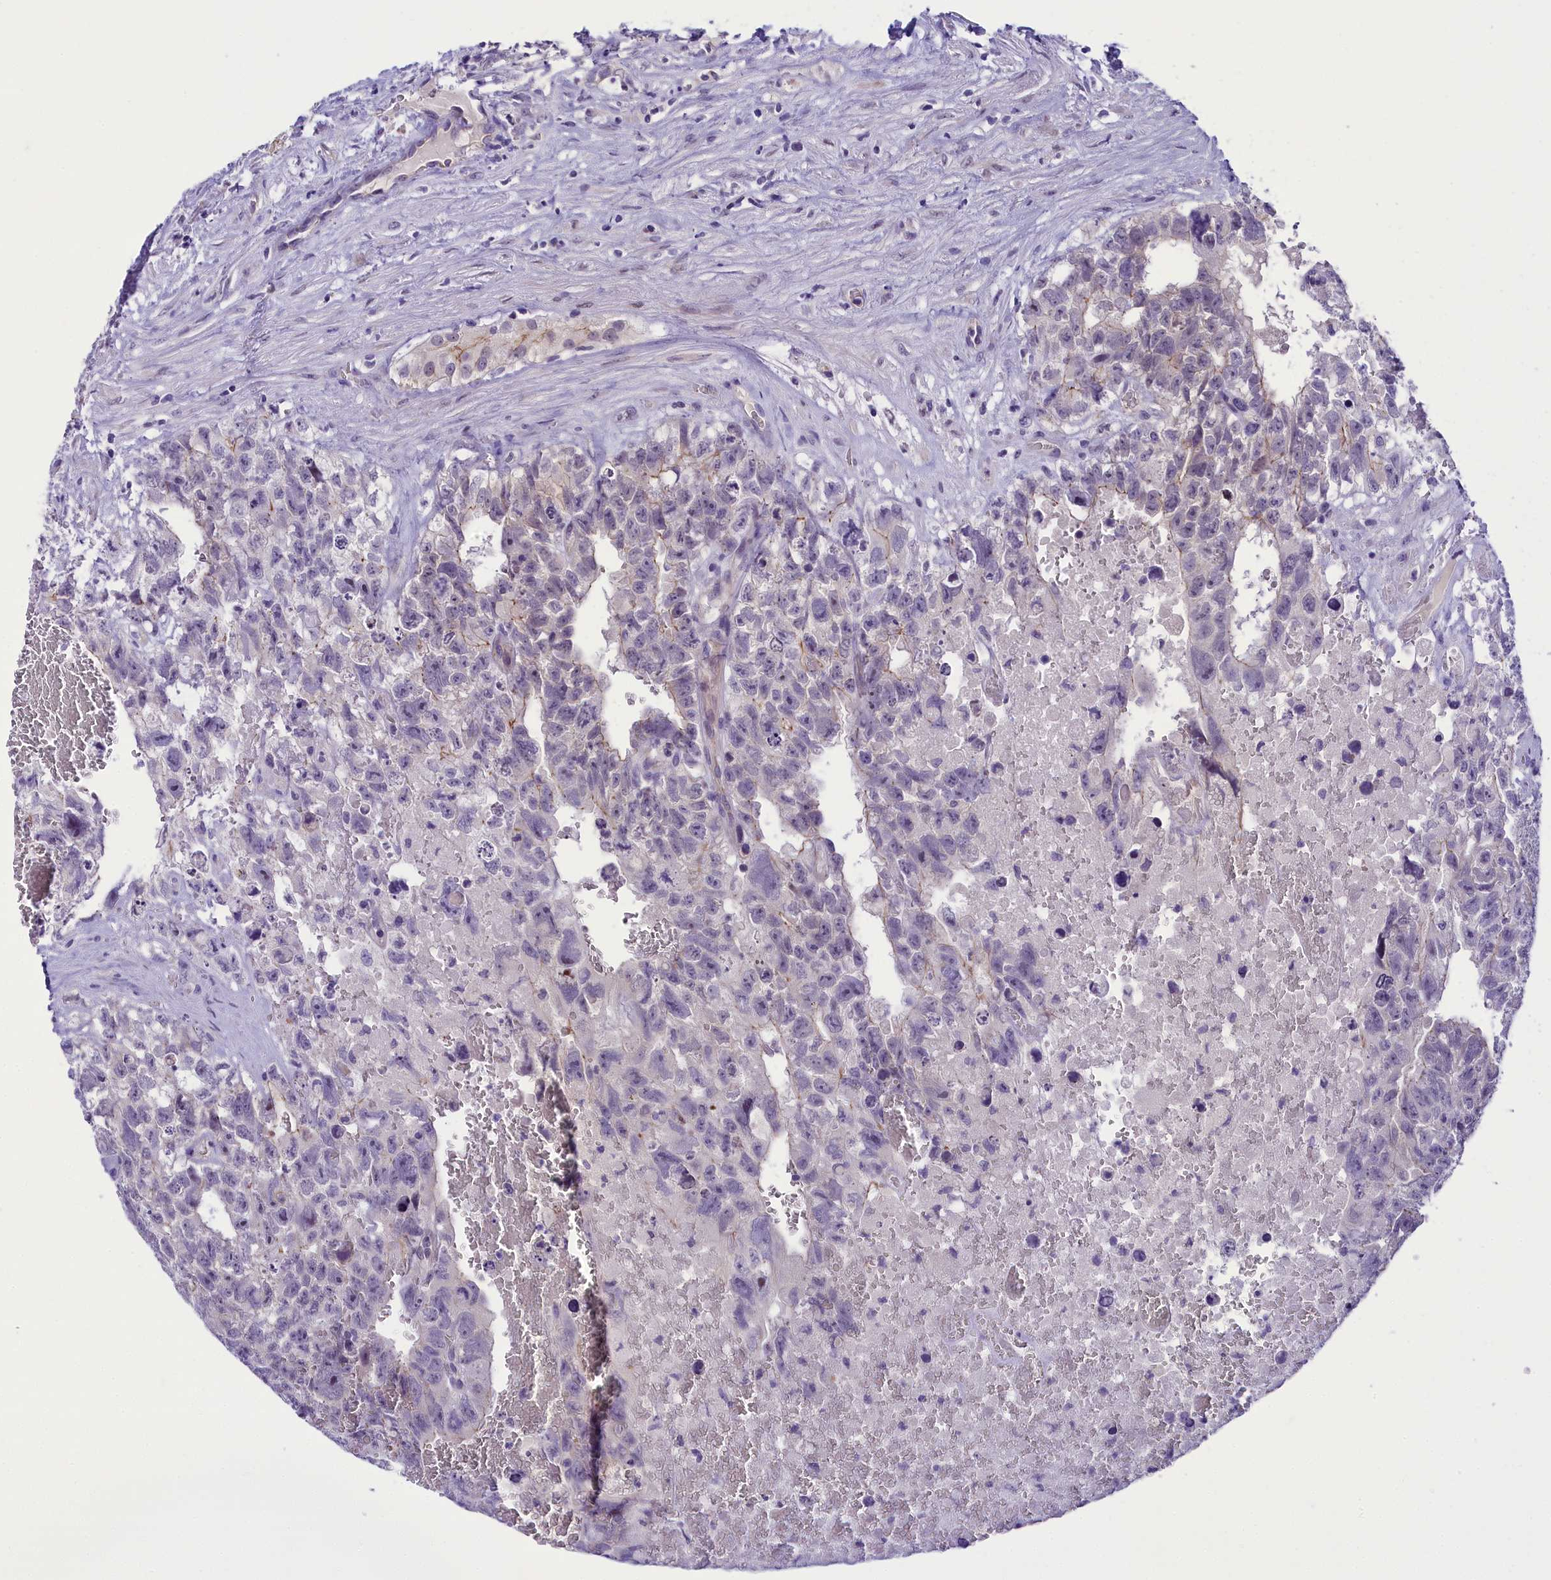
{"staining": {"intensity": "negative", "quantity": "none", "location": "none"}, "tissue": "testis cancer", "cell_type": "Tumor cells", "image_type": "cancer", "snomed": [{"axis": "morphology", "description": "Carcinoma, Embryonal, NOS"}, {"axis": "topography", "description": "Testis"}], "caption": "Testis cancer (embryonal carcinoma) was stained to show a protein in brown. There is no significant expression in tumor cells. (DAB IHC visualized using brightfield microscopy, high magnification).", "gene": "PRR15", "patient": {"sex": "male", "age": 26}}